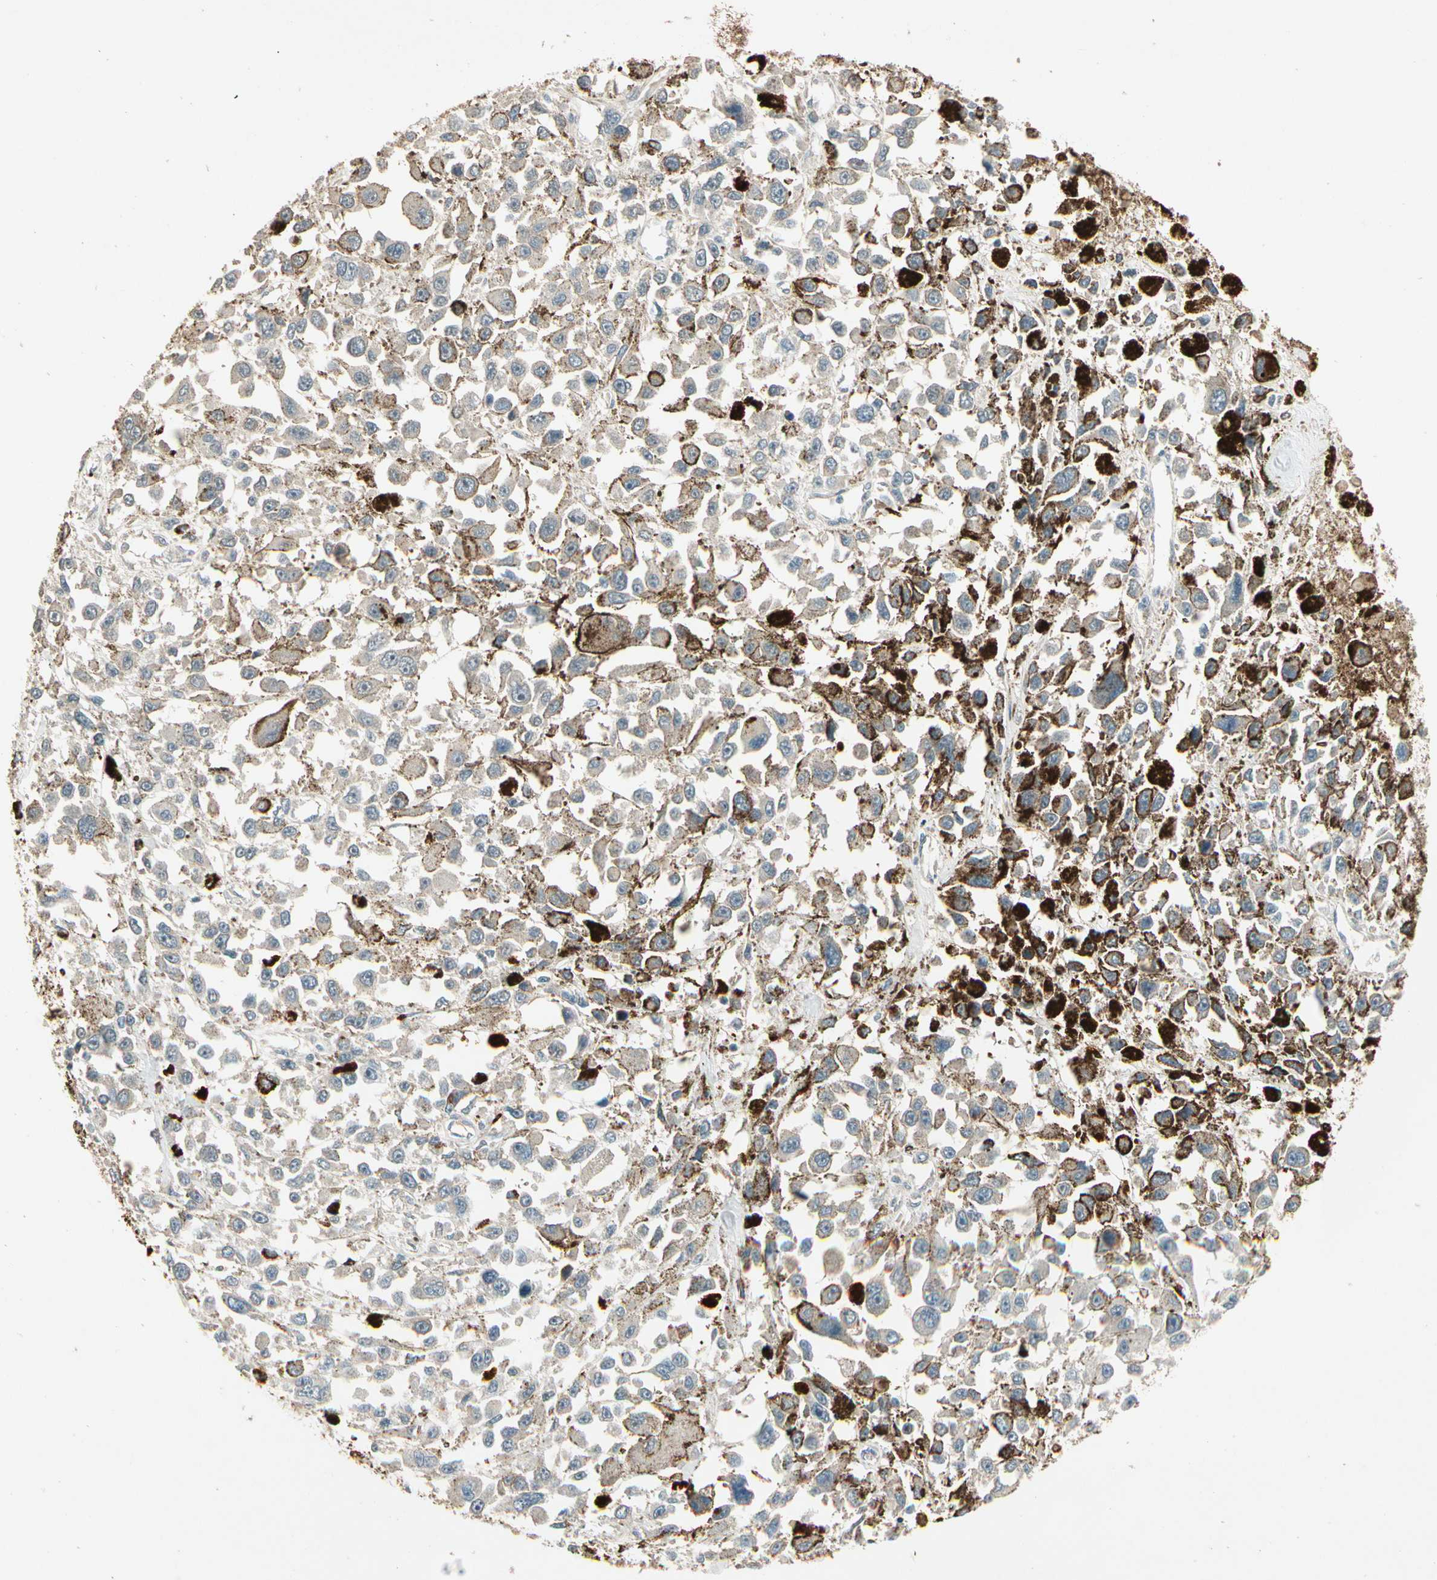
{"staining": {"intensity": "negative", "quantity": "none", "location": "none"}, "tissue": "melanoma", "cell_type": "Tumor cells", "image_type": "cancer", "snomed": [{"axis": "morphology", "description": "Malignant melanoma, Metastatic site"}, {"axis": "topography", "description": "Lymph node"}], "caption": "Immunohistochemical staining of human malignant melanoma (metastatic site) shows no significant expression in tumor cells.", "gene": "ACVR1", "patient": {"sex": "male", "age": 59}}